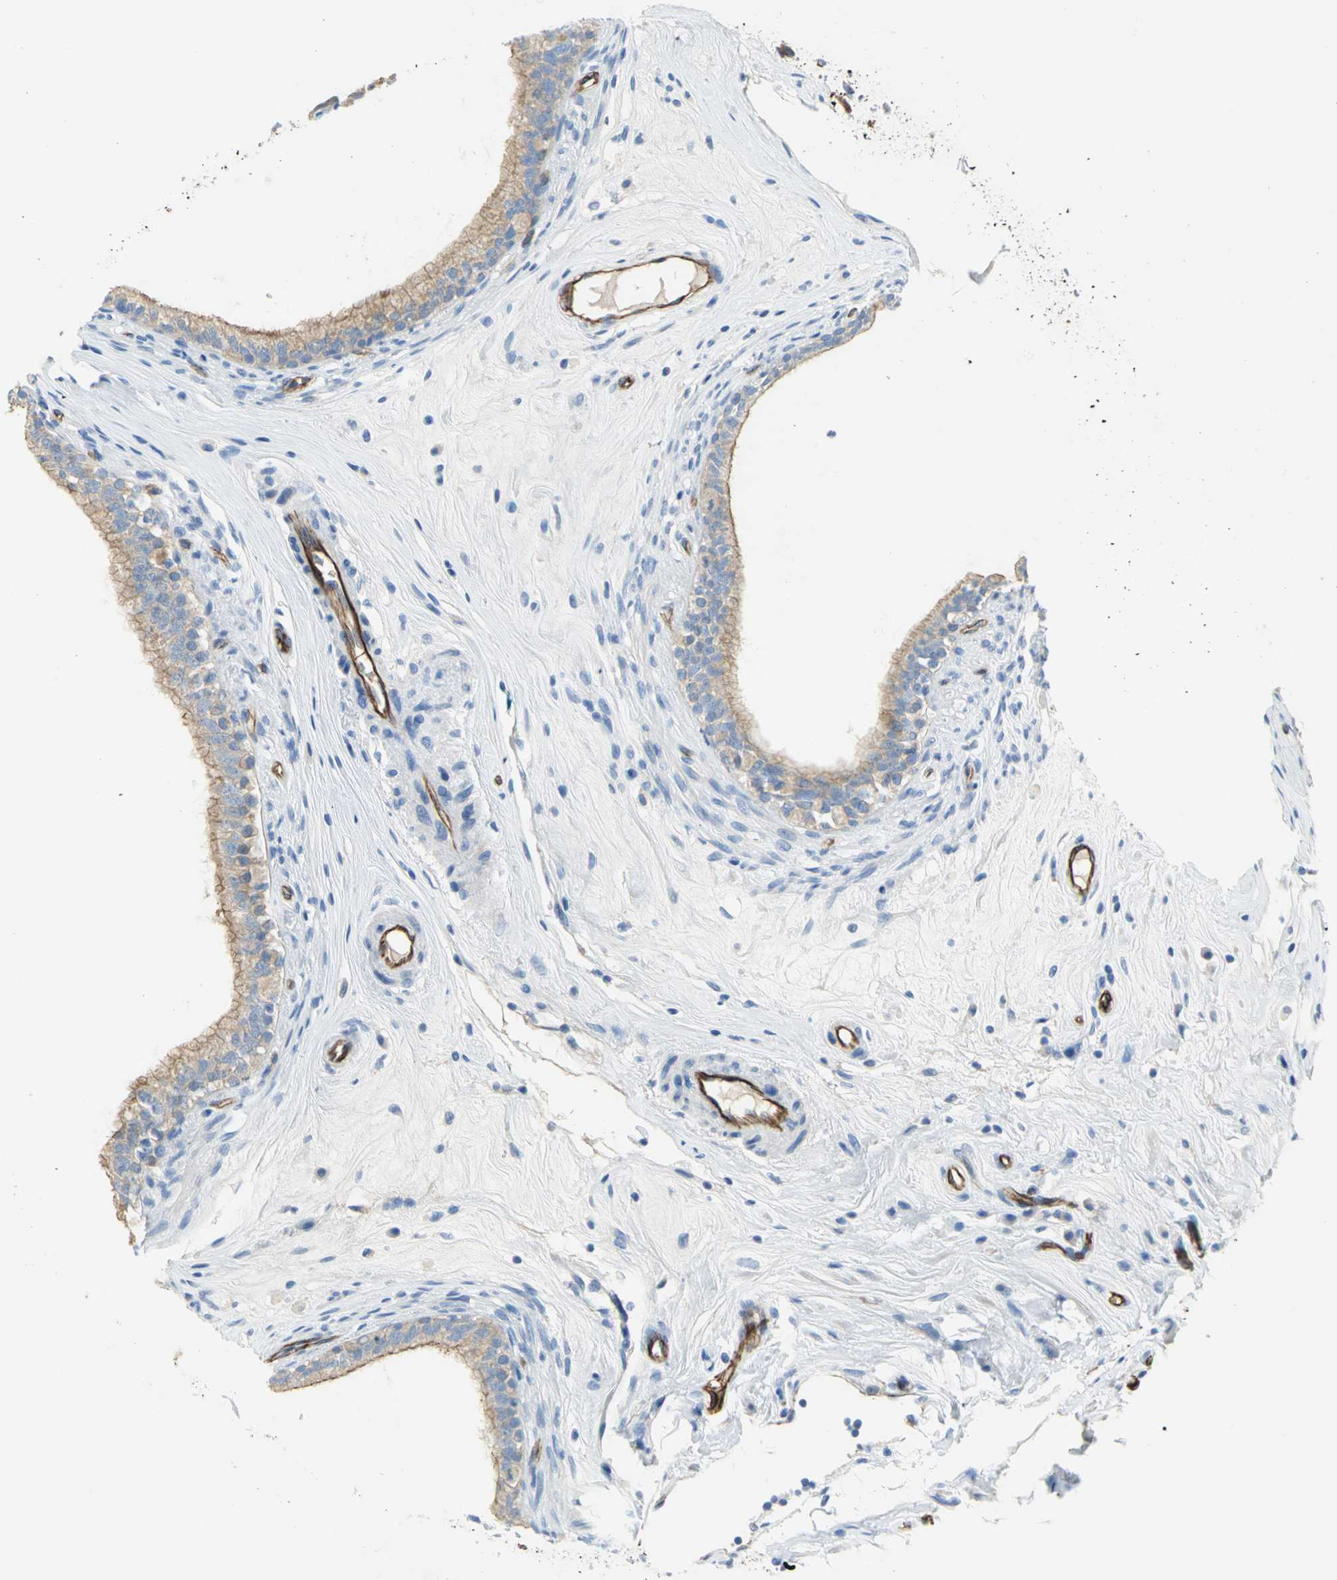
{"staining": {"intensity": "moderate", "quantity": ">75%", "location": "cytoplasmic/membranous"}, "tissue": "epididymis", "cell_type": "Glandular cells", "image_type": "normal", "snomed": [{"axis": "morphology", "description": "Normal tissue, NOS"}, {"axis": "morphology", "description": "Inflammation, NOS"}, {"axis": "topography", "description": "Epididymis"}], "caption": "Glandular cells reveal moderate cytoplasmic/membranous expression in approximately >75% of cells in unremarkable epididymis.", "gene": "FLNB", "patient": {"sex": "male", "age": 84}}